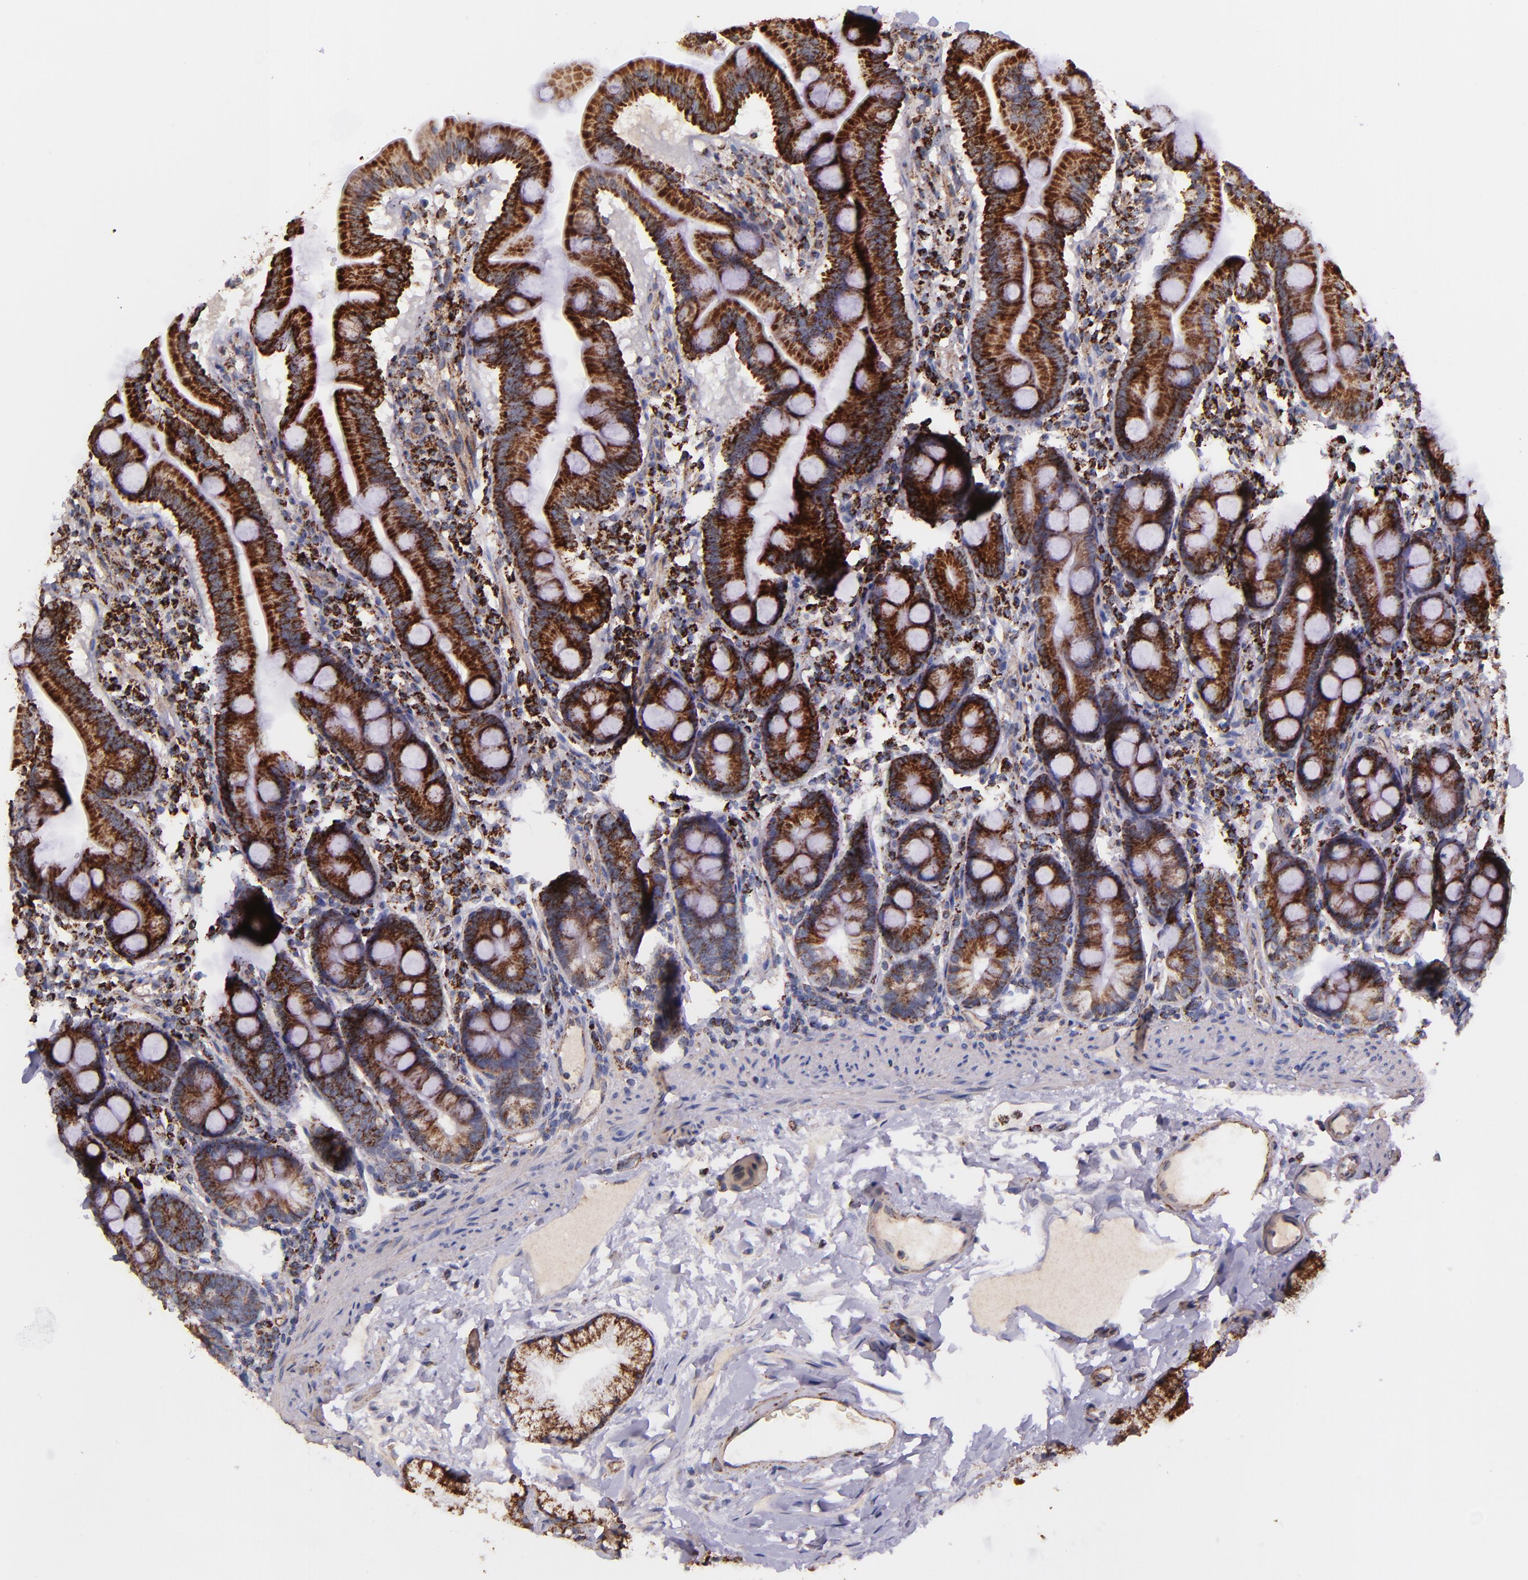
{"staining": {"intensity": "strong", "quantity": ">75%", "location": "cytoplasmic/membranous"}, "tissue": "duodenum", "cell_type": "Glandular cells", "image_type": "normal", "snomed": [{"axis": "morphology", "description": "Normal tissue, NOS"}, {"axis": "topography", "description": "Duodenum"}], "caption": "Glandular cells reveal high levels of strong cytoplasmic/membranous staining in approximately >75% of cells in normal duodenum. (DAB IHC, brown staining for protein, blue staining for nuclei).", "gene": "IDH3G", "patient": {"sex": "male", "age": 50}}